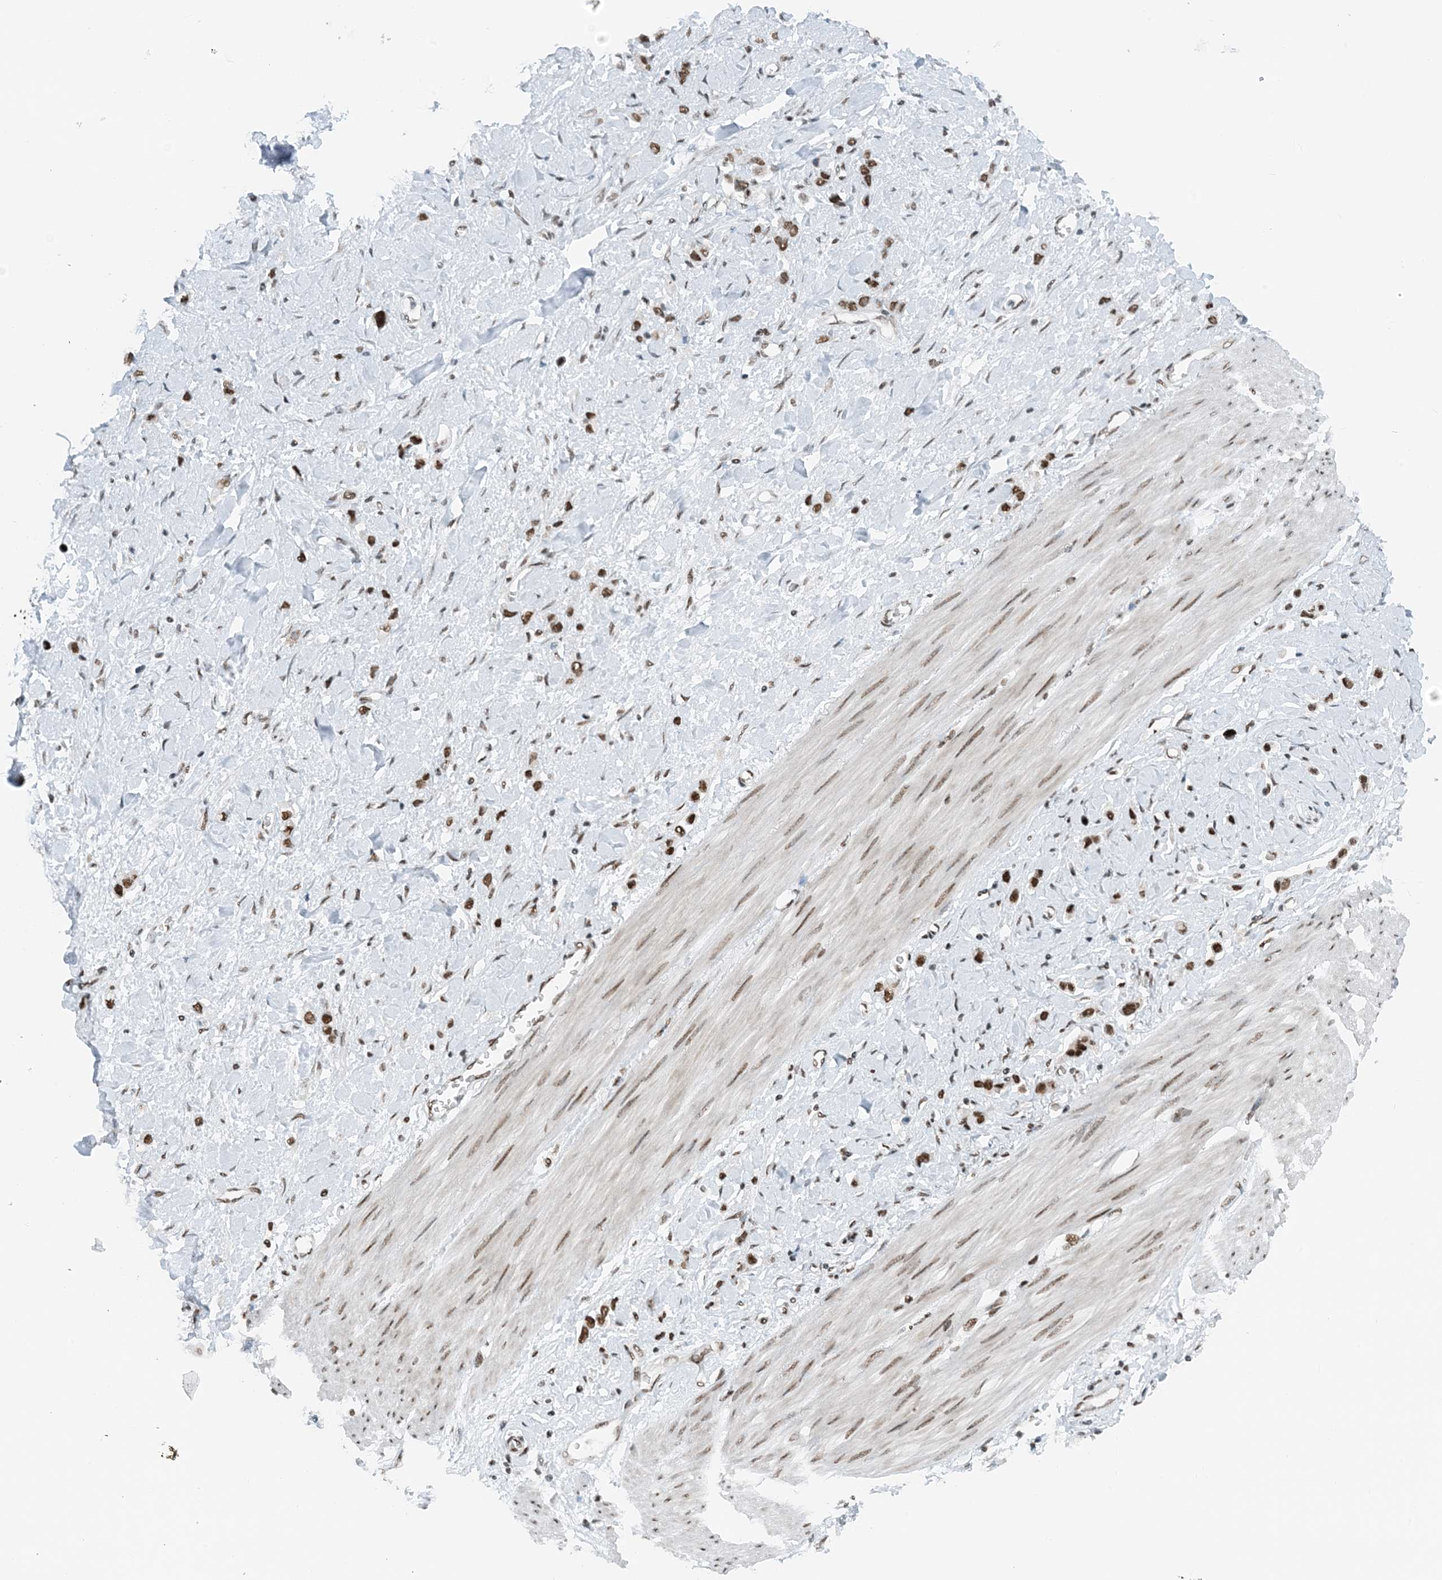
{"staining": {"intensity": "strong", "quantity": ">75%", "location": "nuclear"}, "tissue": "stomach cancer", "cell_type": "Tumor cells", "image_type": "cancer", "snomed": [{"axis": "morphology", "description": "Normal tissue, NOS"}, {"axis": "morphology", "description": "Adenocarcinoma, NOS"}, {"axis": "topography", "description": "Stomach, upper"}, {"axis": "topography", "description": "Stomach"}], "caption": "IHC micrograph of neoplastic tissue: stomach cancer stained using IHC demonstrates high levels of strong protein expression localized specifically in the nuclear of tumor cells, appearing as a nuclear brown color.", "gene": "ZNF500", "patient": {"sex": "female", "age": 65}}